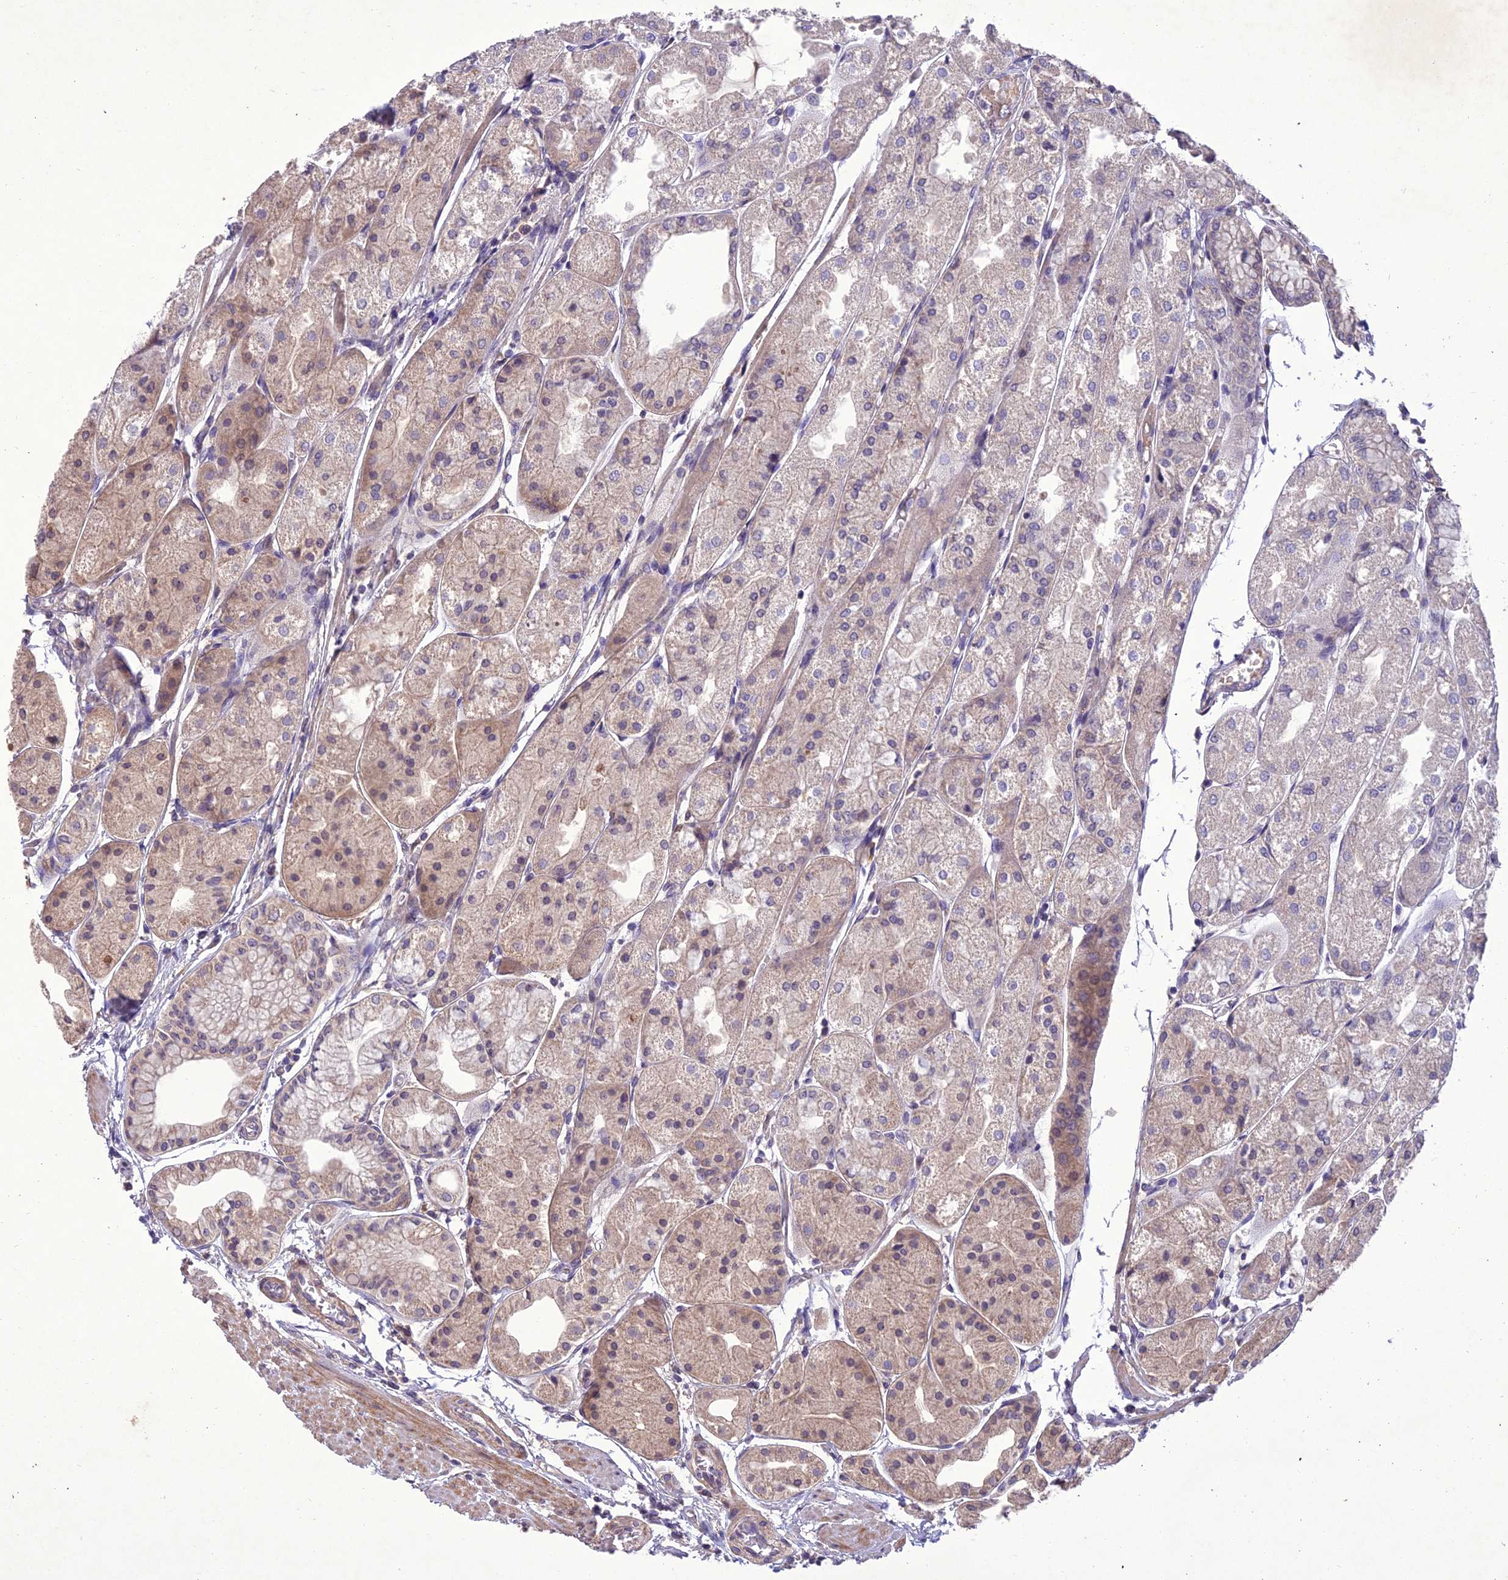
{"staining": {"intensity": "moderate", "quantity": "25%-75%", "location": "cytoplasmic/membranous"}, "tissue": "stomach", "cell_type": "Glandular cells", "image_type": "normal", "snomed": [{"axis": "morphology", "description": "Normal tissue, NOS"}, {"axis": "topography", "description": "Stomach, upper"}], "caption": "The image shows a brown stain indicating the presence of a protein in the cytoplasmic/membranous of glandular cells in stomach. (brown staining indicates protein expression, while blue staining denotes nuclei).", "gene": "CENPL", "patient": {"sex": "male", "age": 72}}